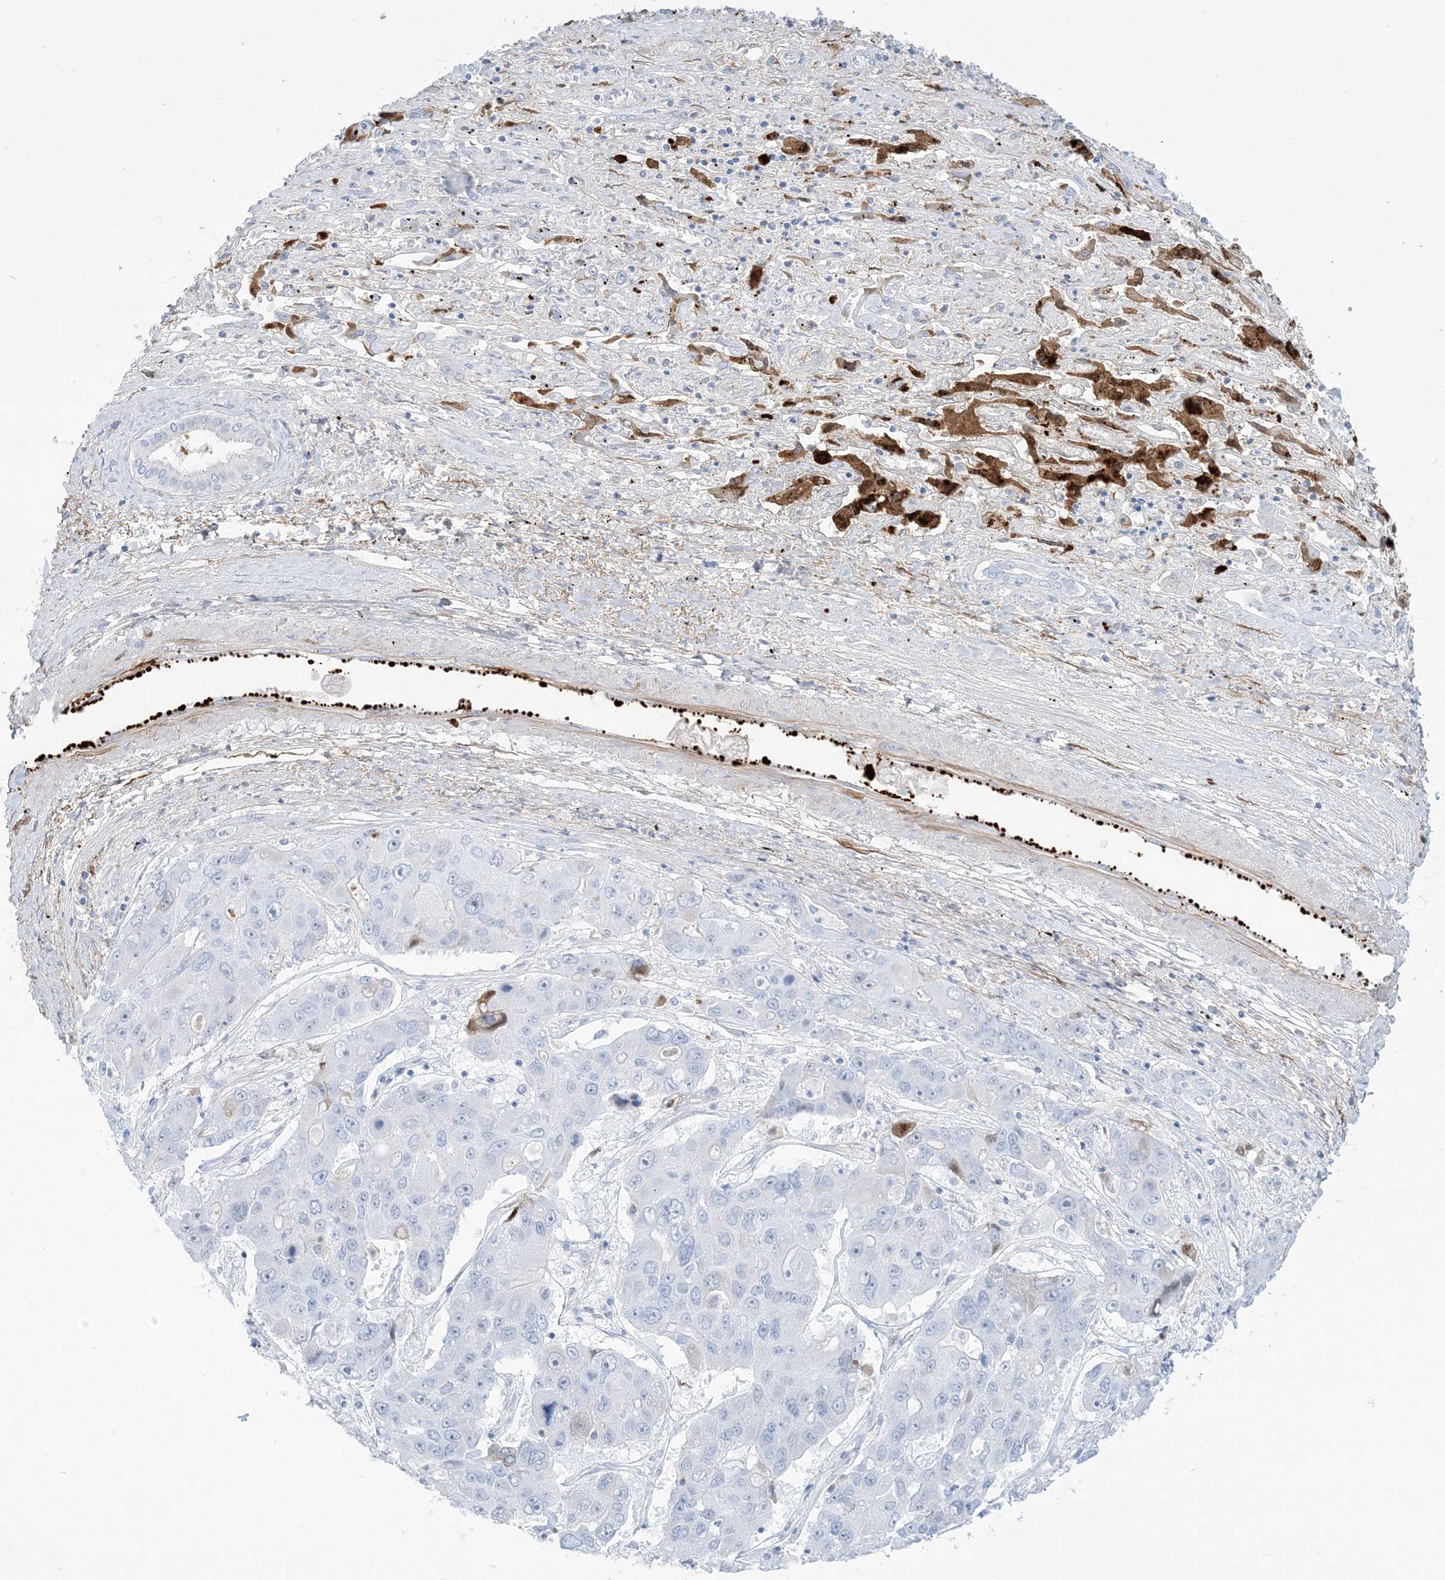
{"staining": {"intensity": "negative", "quantity": "none", "location": "none"}, "tissue": "liver cancer", "cell_type": "Tumor cells", "image_type": "cancer", "snomed": [{"axis": "morphology", "description": "Cholangiocarcinoma"}, {"axis": "topography", "description": "Liver"}], "caption": "Immunohistochemistry micrograph of neoplastic tissue: human liver cholangiocarcinoma stained with DAB demonstrates no significant protein staining in tumor cells.", "gene": "AGXT", "patient": {"sex": "male", "age": 67}}